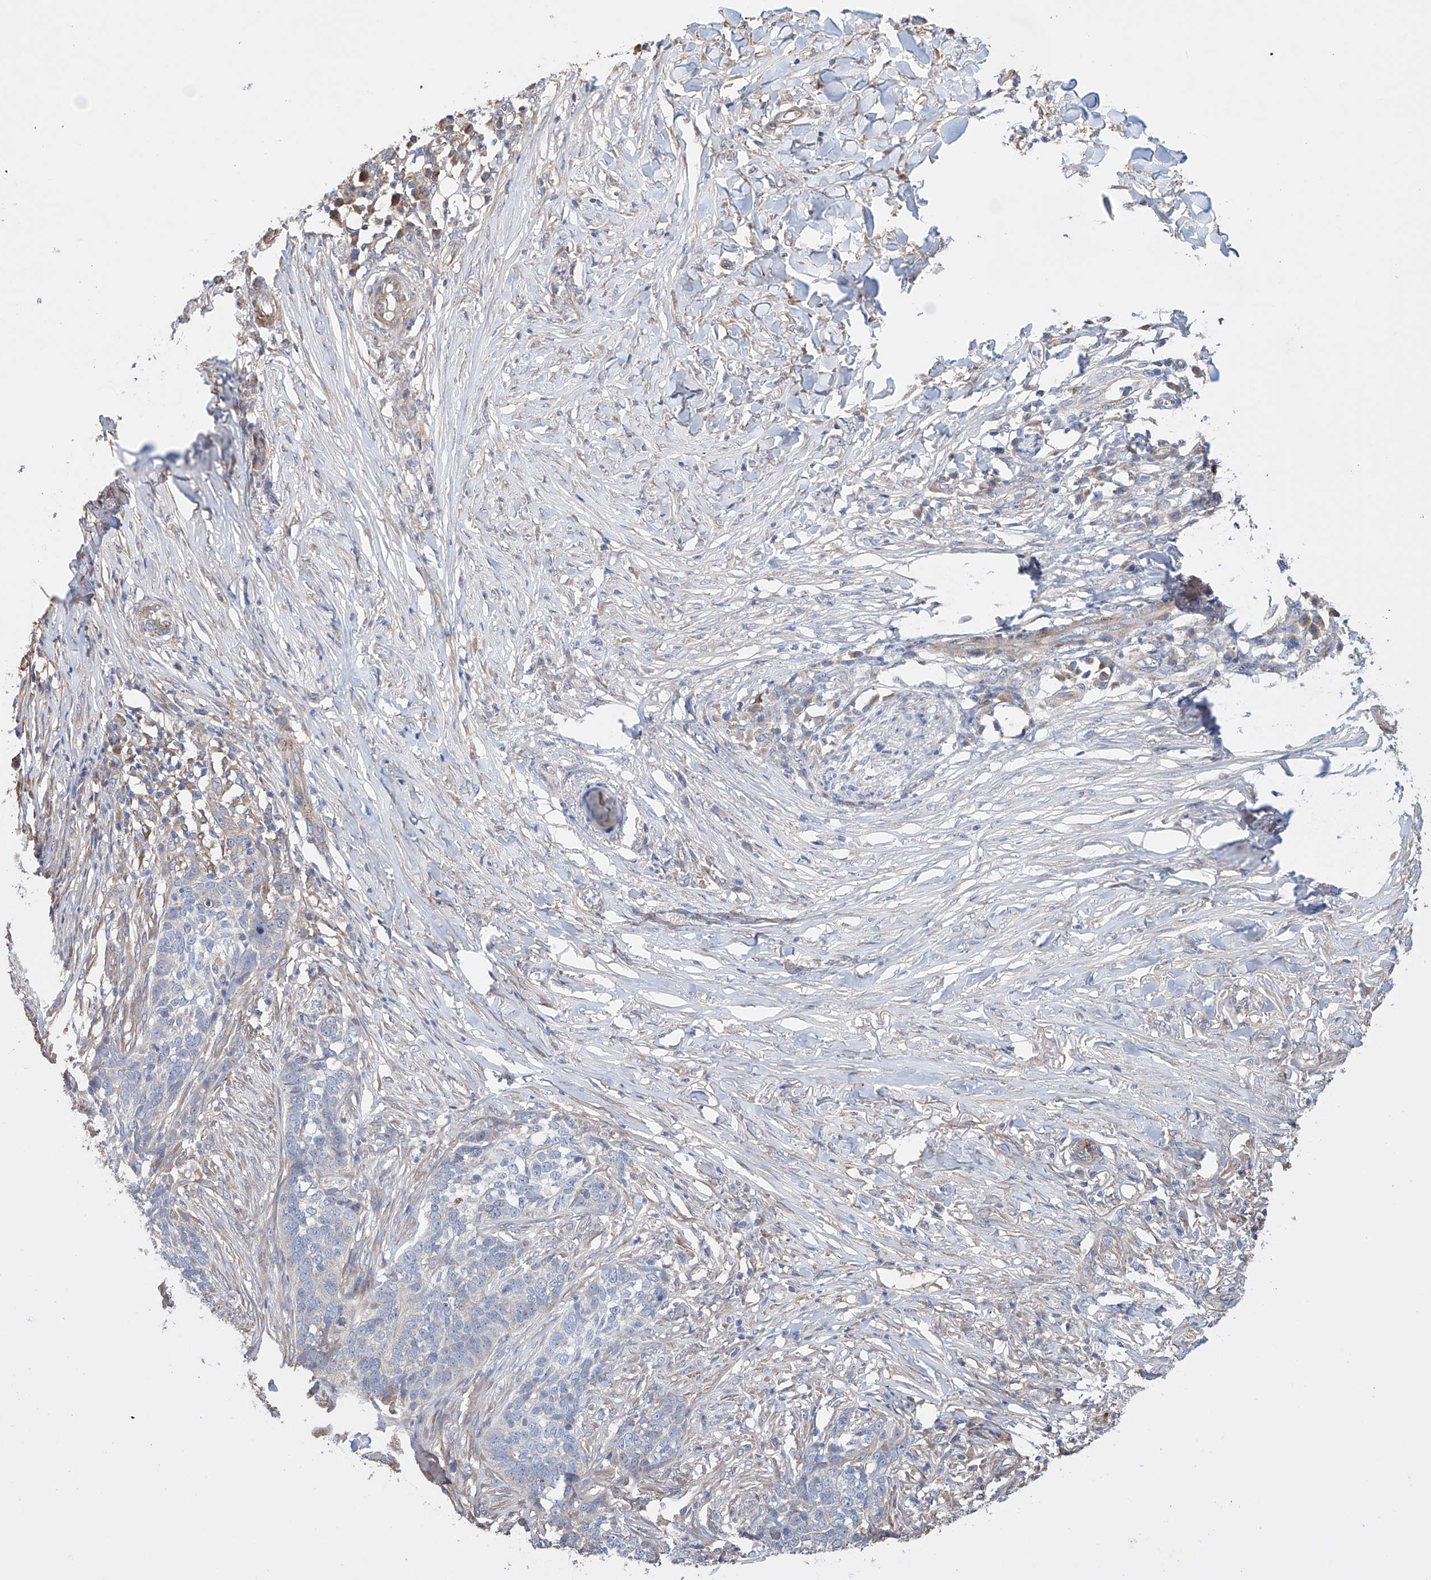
{"staining": {"intensity": "weak", "quantity": "<25%", "location": "cytoplasmic/membranous"}, "tissue": "skin cancer", "cell_type": "Tumor cells", "image_type": "cancer", "snomed": [{"axis": "morphology", "description": "Basal cell carcinoma"}, {"axis": "topography", "description": "Skin"}], "caption": "Tumor cells show no significant expression in skin cancer.", "gene": "AFG1L", "patient": {"sex": "male", "age": 85}}